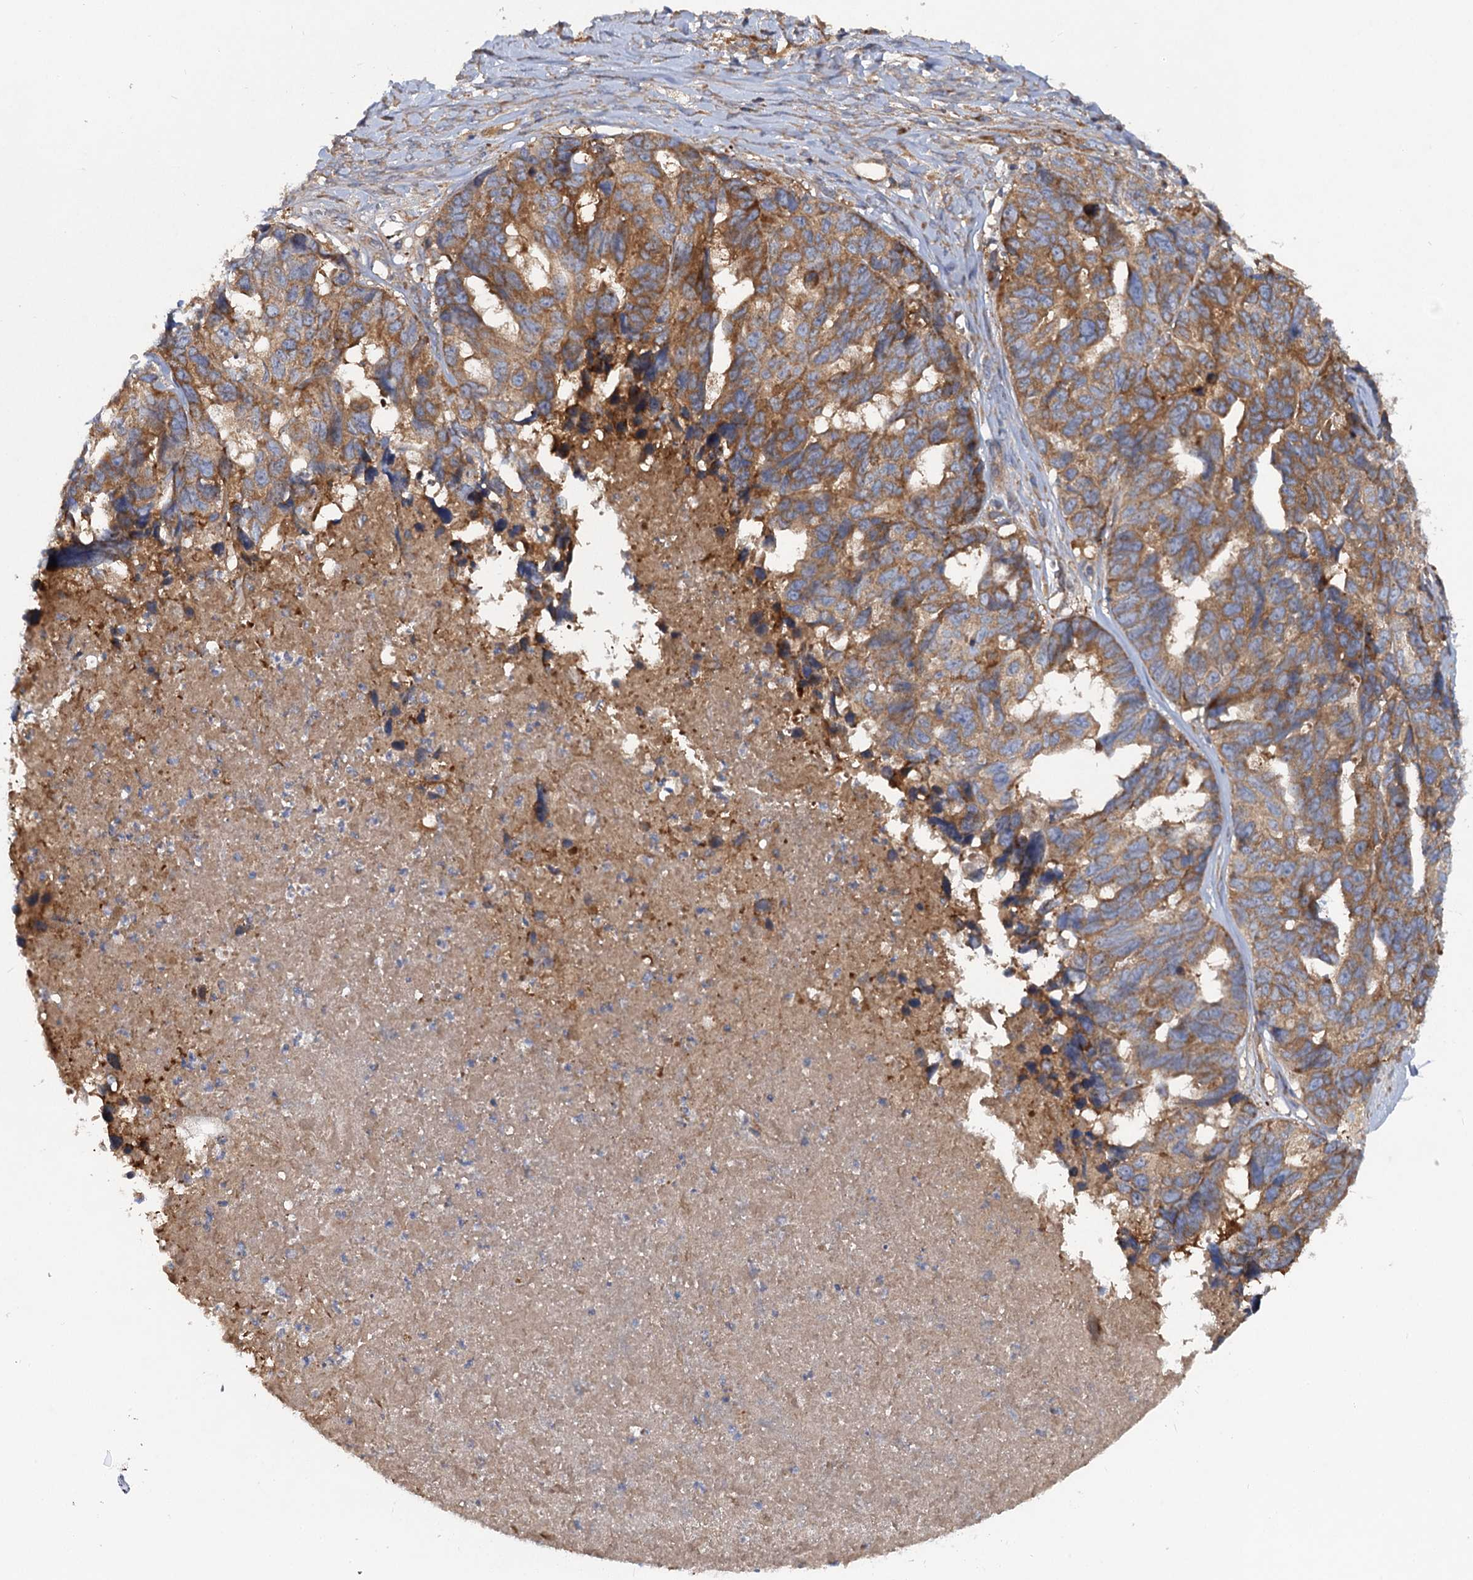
{"staining": {"intensity": "moderate", "quantity": ">75%", "location": "cytoplasmic/membranous"}, "tissue": "ovarian cancer", "cell_type": "Tumor cells", "image_type": "cancer", "snomed": [{"axis": "morphology", "description": "Cystadenocarcinoma, serous, NOS"}, {"axis": "topography", "description": "Ovary"}], "caption": "The histopathology image exhibits immunohistochemical staining of ovarian cancer (serous cystadenocarcinoma). There is moderate cytoplasmic/membranous staining is identified in approximately >75% of tumor cells. (Brightfield microscopy of DAB IHC at high magnification).", "gene": "ALKBH7", "patient": {"sex": "female", "age": 79}}